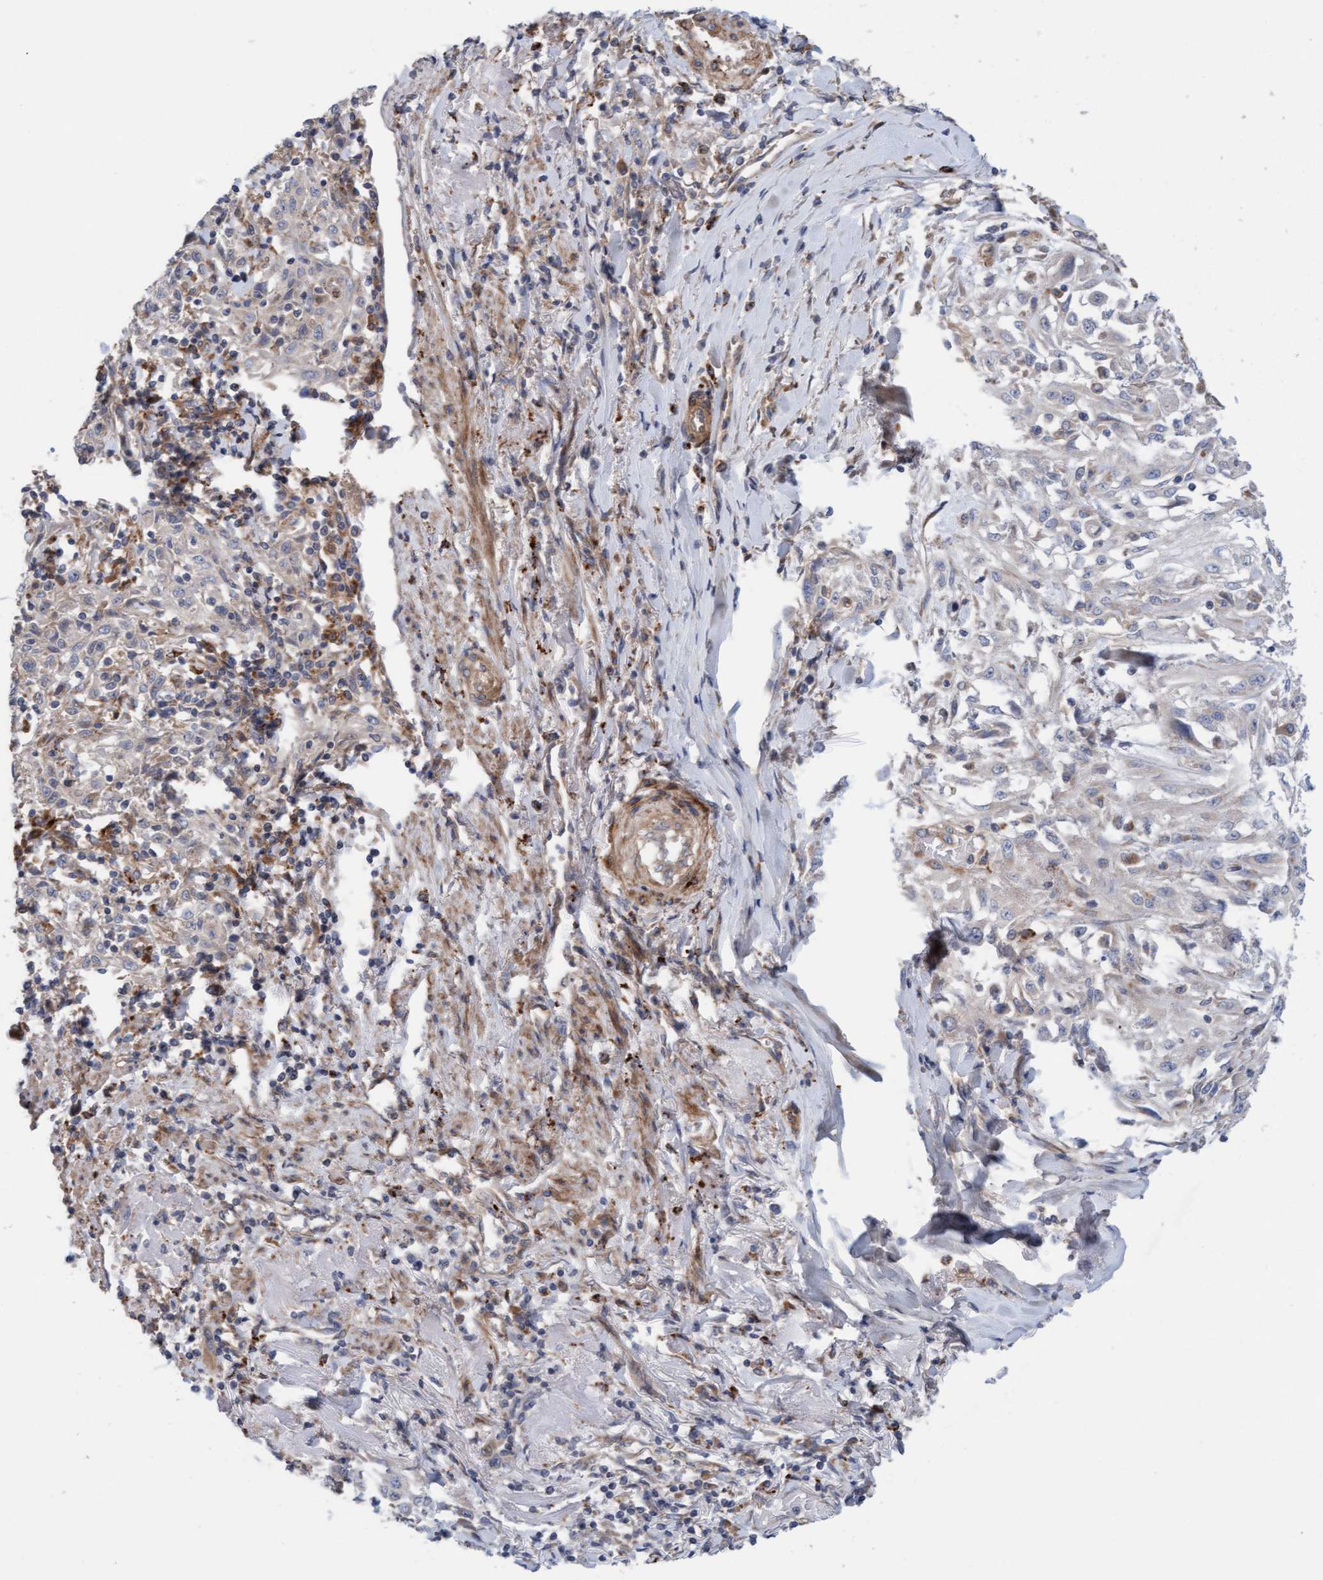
{"staining": {"intensity": "weak", "quantity": "<25%", "location": "cytoplasmic/membranous"}, "tissue": "skin cancer", "cell_type": "Tumor cells", "image_type": "cancer", "snomed": [{"axis": "morphology", "description": "Squamous cell carcinoma, NOS"}, {"axis": "morphology", "description": "Squamous cell carcinoma, metastatic, NOS"}, {"axis": "topography", "description": "Skin"}, {"axis": "topography", "description": "Lymph node"}], "caption": "The image displays no staining of tumor cells in squamous cell carcinoma (skin).", "gene": "CDK5RAP3", "patient": {"sex": "male", "age": 75}}